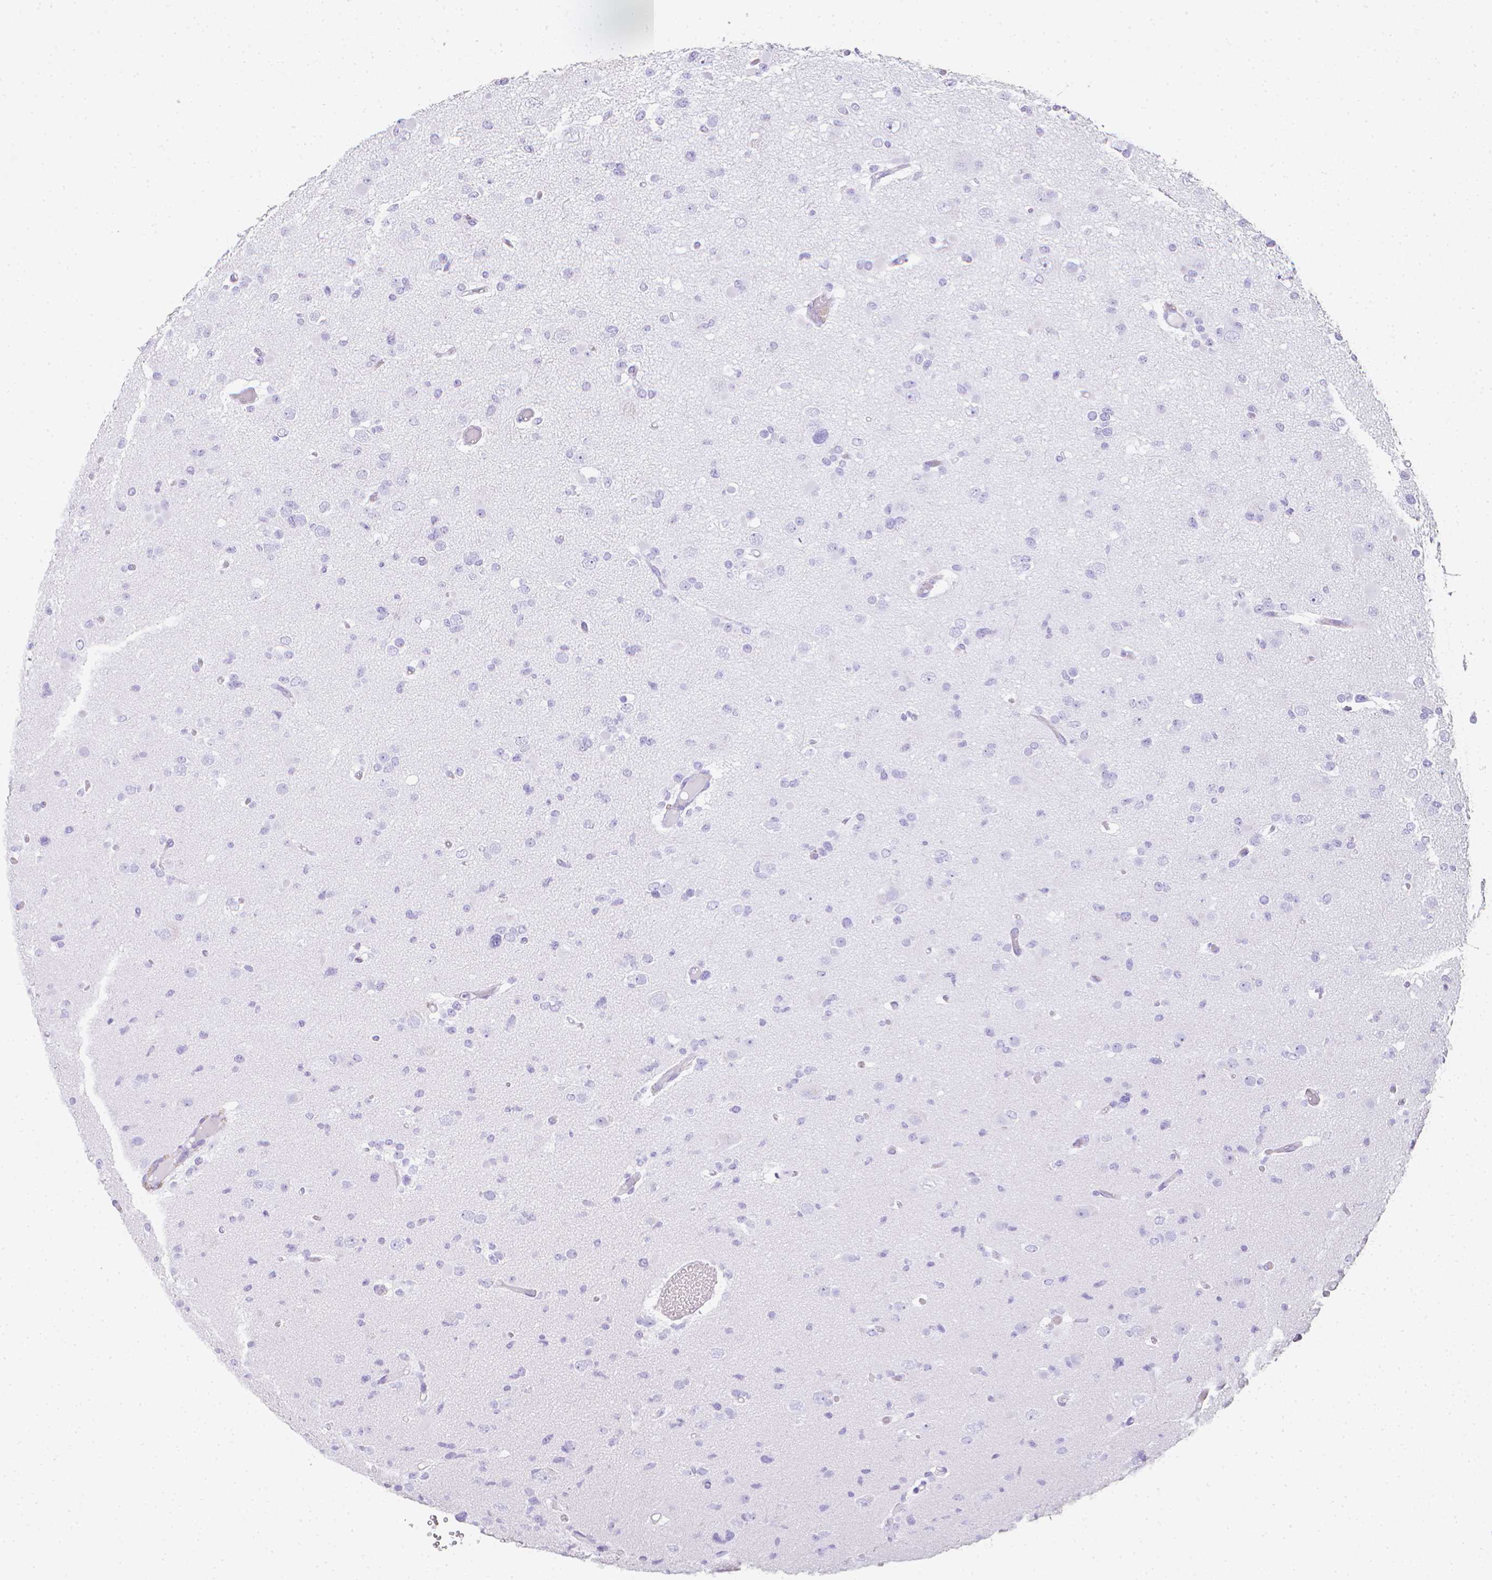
{"staining": {"intensity": "negative", "quantity": "none", "location": "none"}, "tissue": "glioma", "cell_type": "Tumor cells", "image_type": "cancer", "snomed": [{"axis": "morphology", "description": "Glioma, malignant, Low grade"}, {"axis": "topography", "description": "Brain"}], "caption": "This is an immunohistochemistry (IHC) histopathology image of human glioma. There is no staining in tumor cells.", "gene": "LGALS4", "patient": {"sex": "female", "age": 22}}